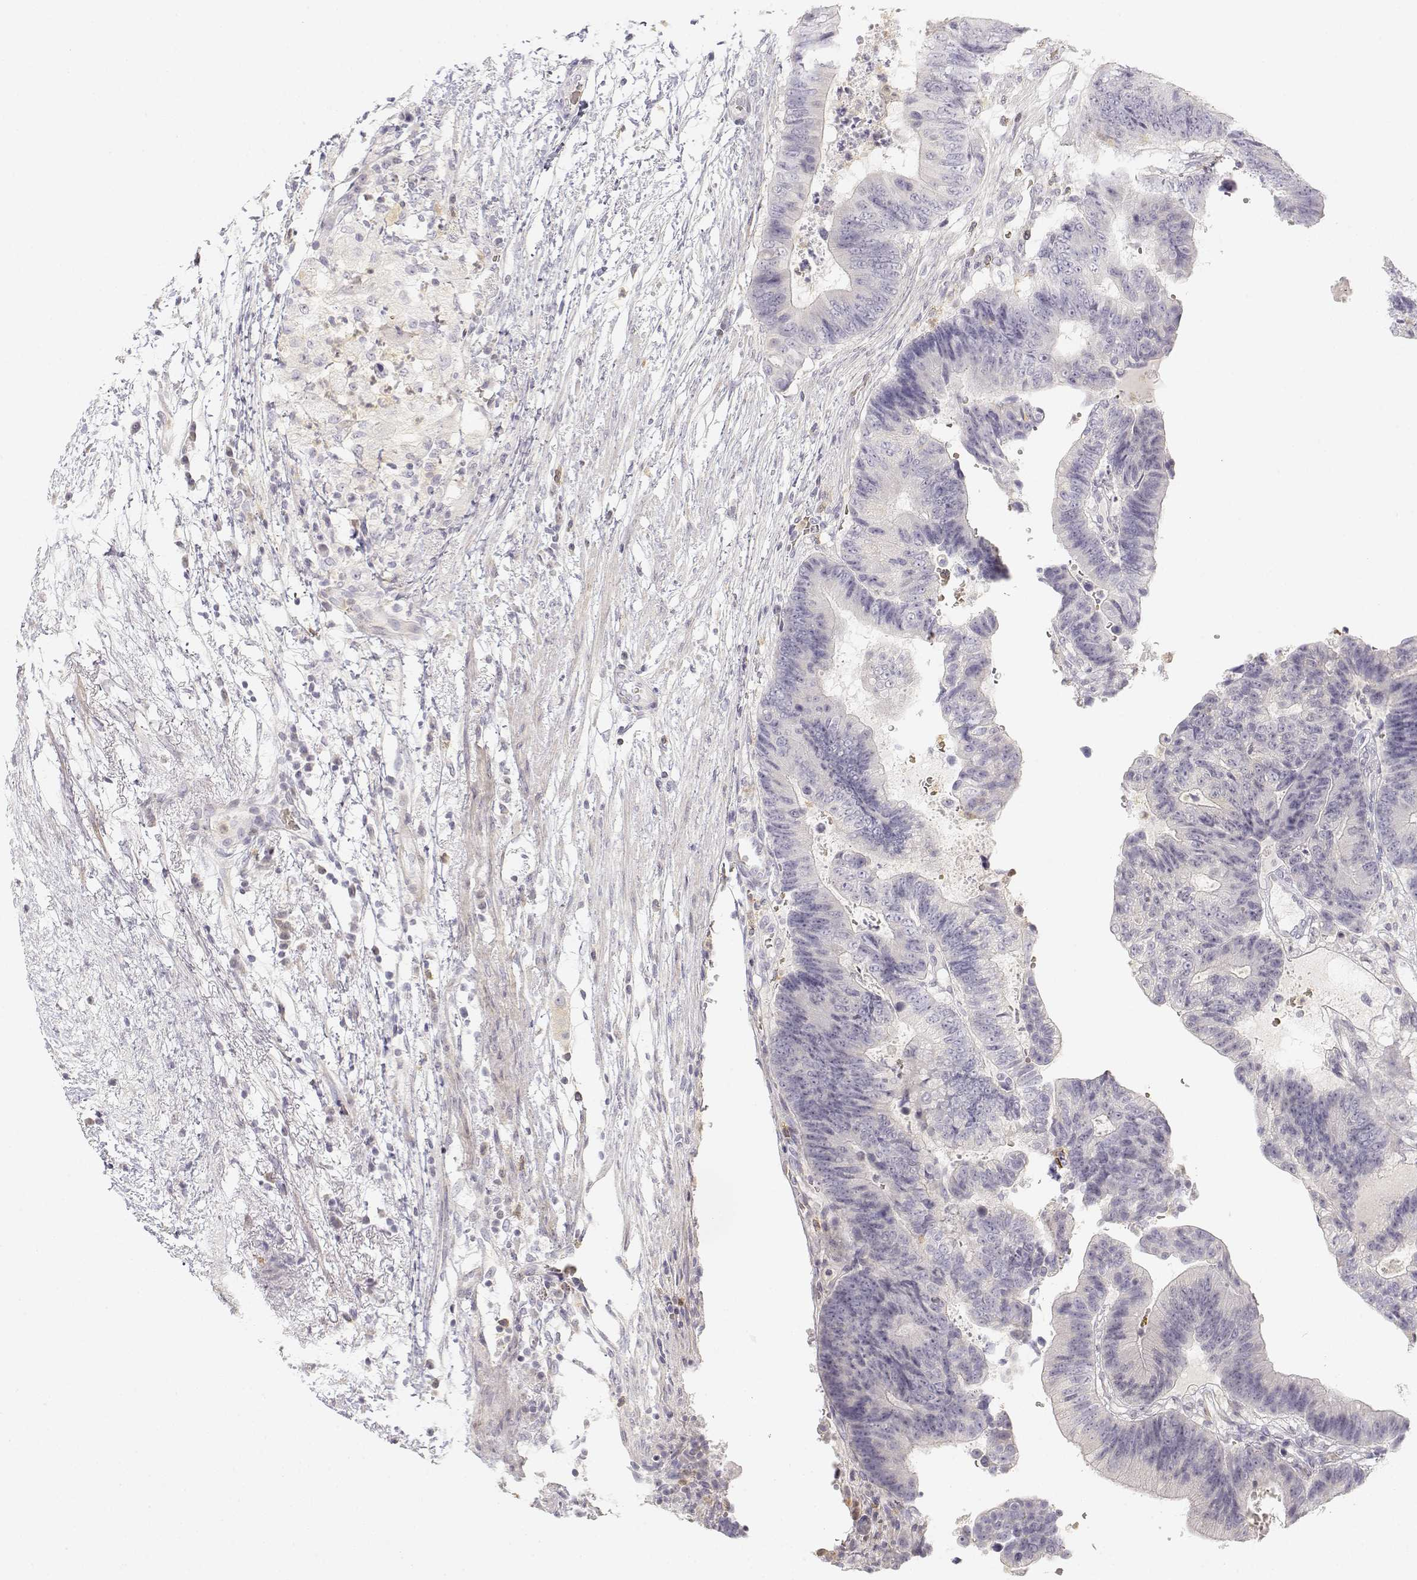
{"staining": {"intensity": "negative", "quantity": "none", "location": "none"}, "tissue": "colorectal cancer", "cell_type": "Tumor cells", "image_type": "cancer", "snomed": [{"axis": "morphology", "description": "Adenocarcinoma, NOS"}, {"axis": "topography", "description": "Colon"}], "caption": "The image displays no staining of tumor cells in adenocarcinoma (colorectal).", "gene": "GLIPR1L2", "patient": {"sex": "female", "age": 48}}